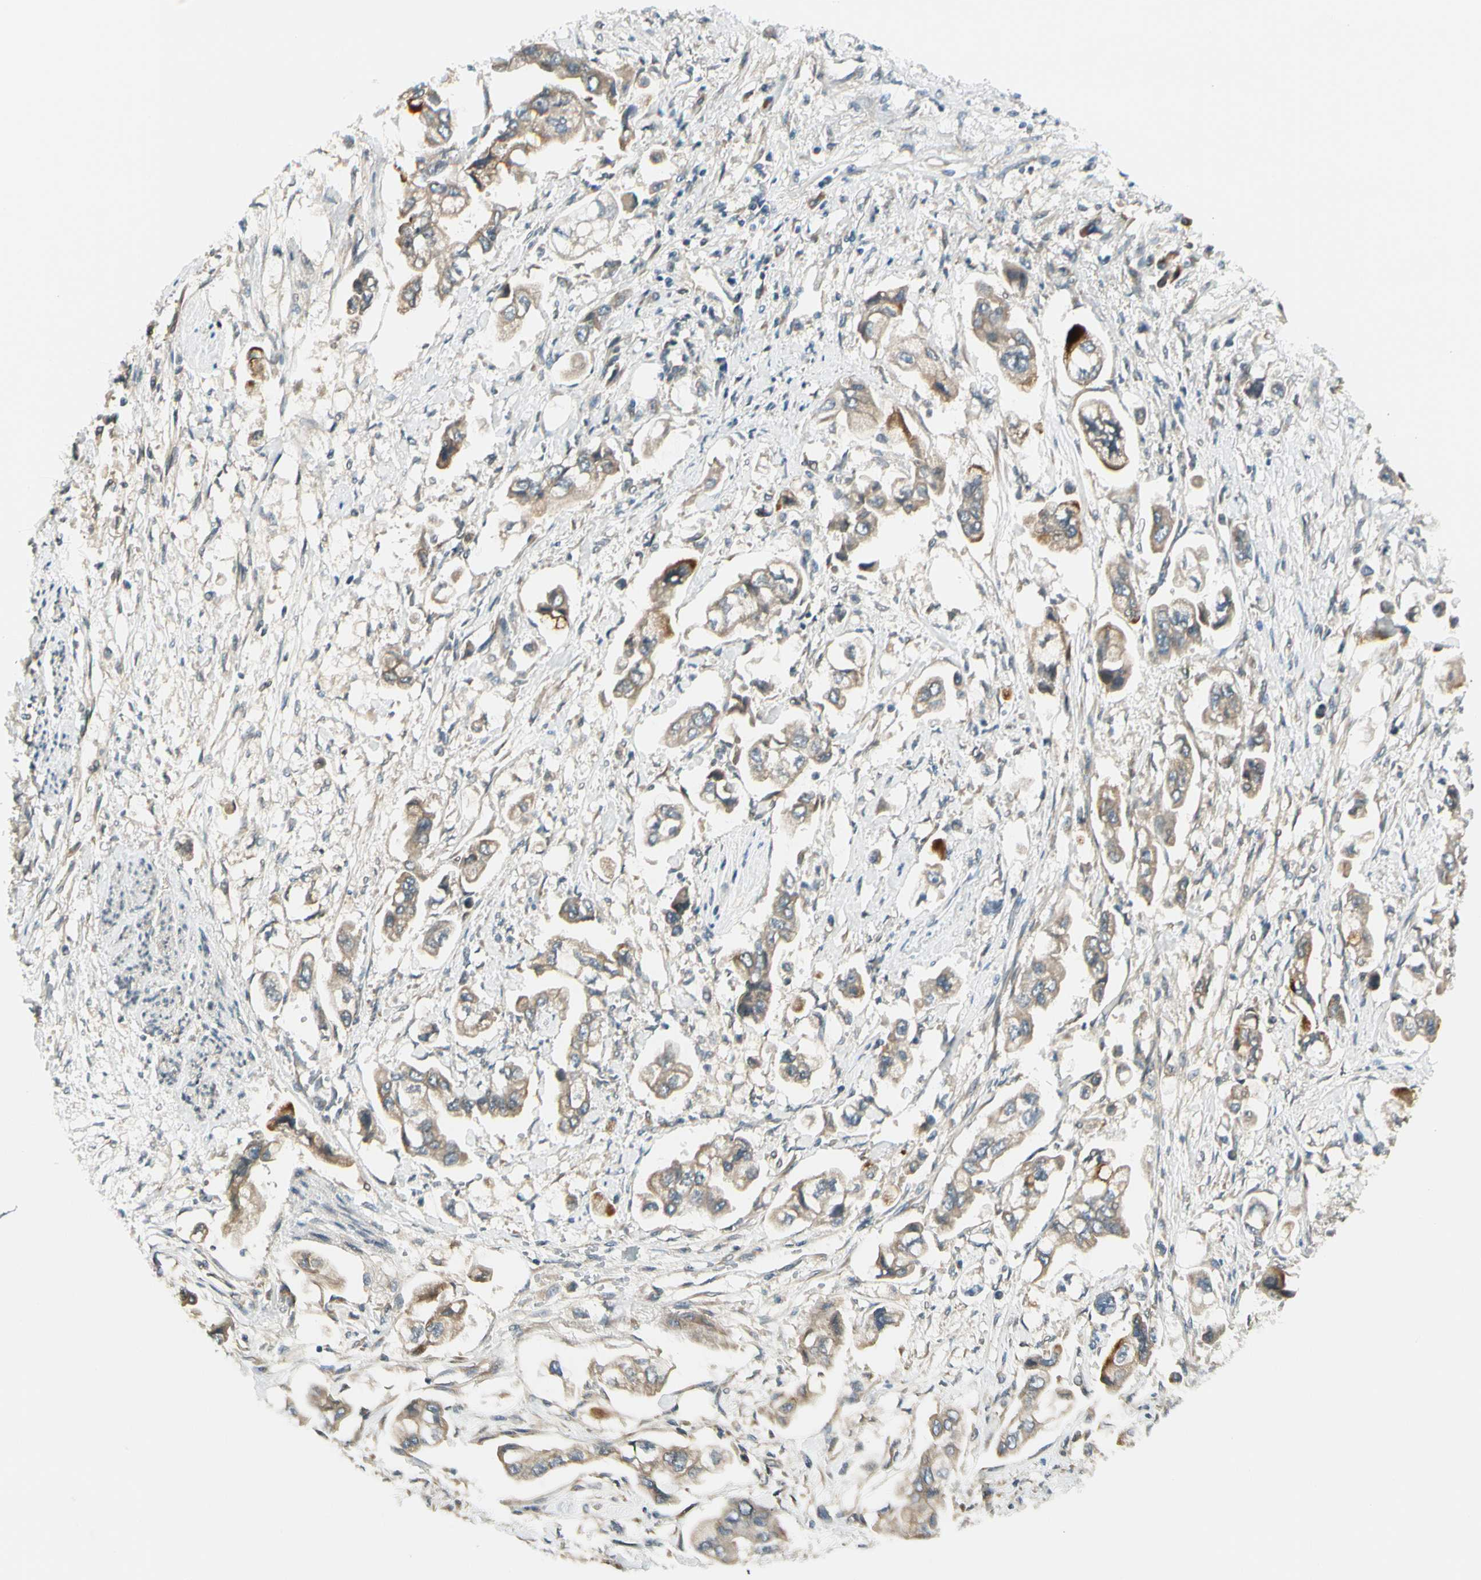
{"staining": {"intensity": "moderate", "quantity": ">75%", "location": "cytoplasmic/membranous"}, "tissue": "stomach cancer", "cell_type": "Tumor cells", "image_type": "cancer", "snomed": [{"axis": "morphology", "description": "Adenocarcinoma, NOS"}, {"axis": "topography", "description": "Stomach"}], "caption": "Approximately >75% of tumor cells in stomach adenocarcinoma display moderate cytoplasmic/membranous protein expression as visualized by brown immunohistochemical staining.", "gene": "BNIP1", "patient": {"sex": "male", "age": 62}}